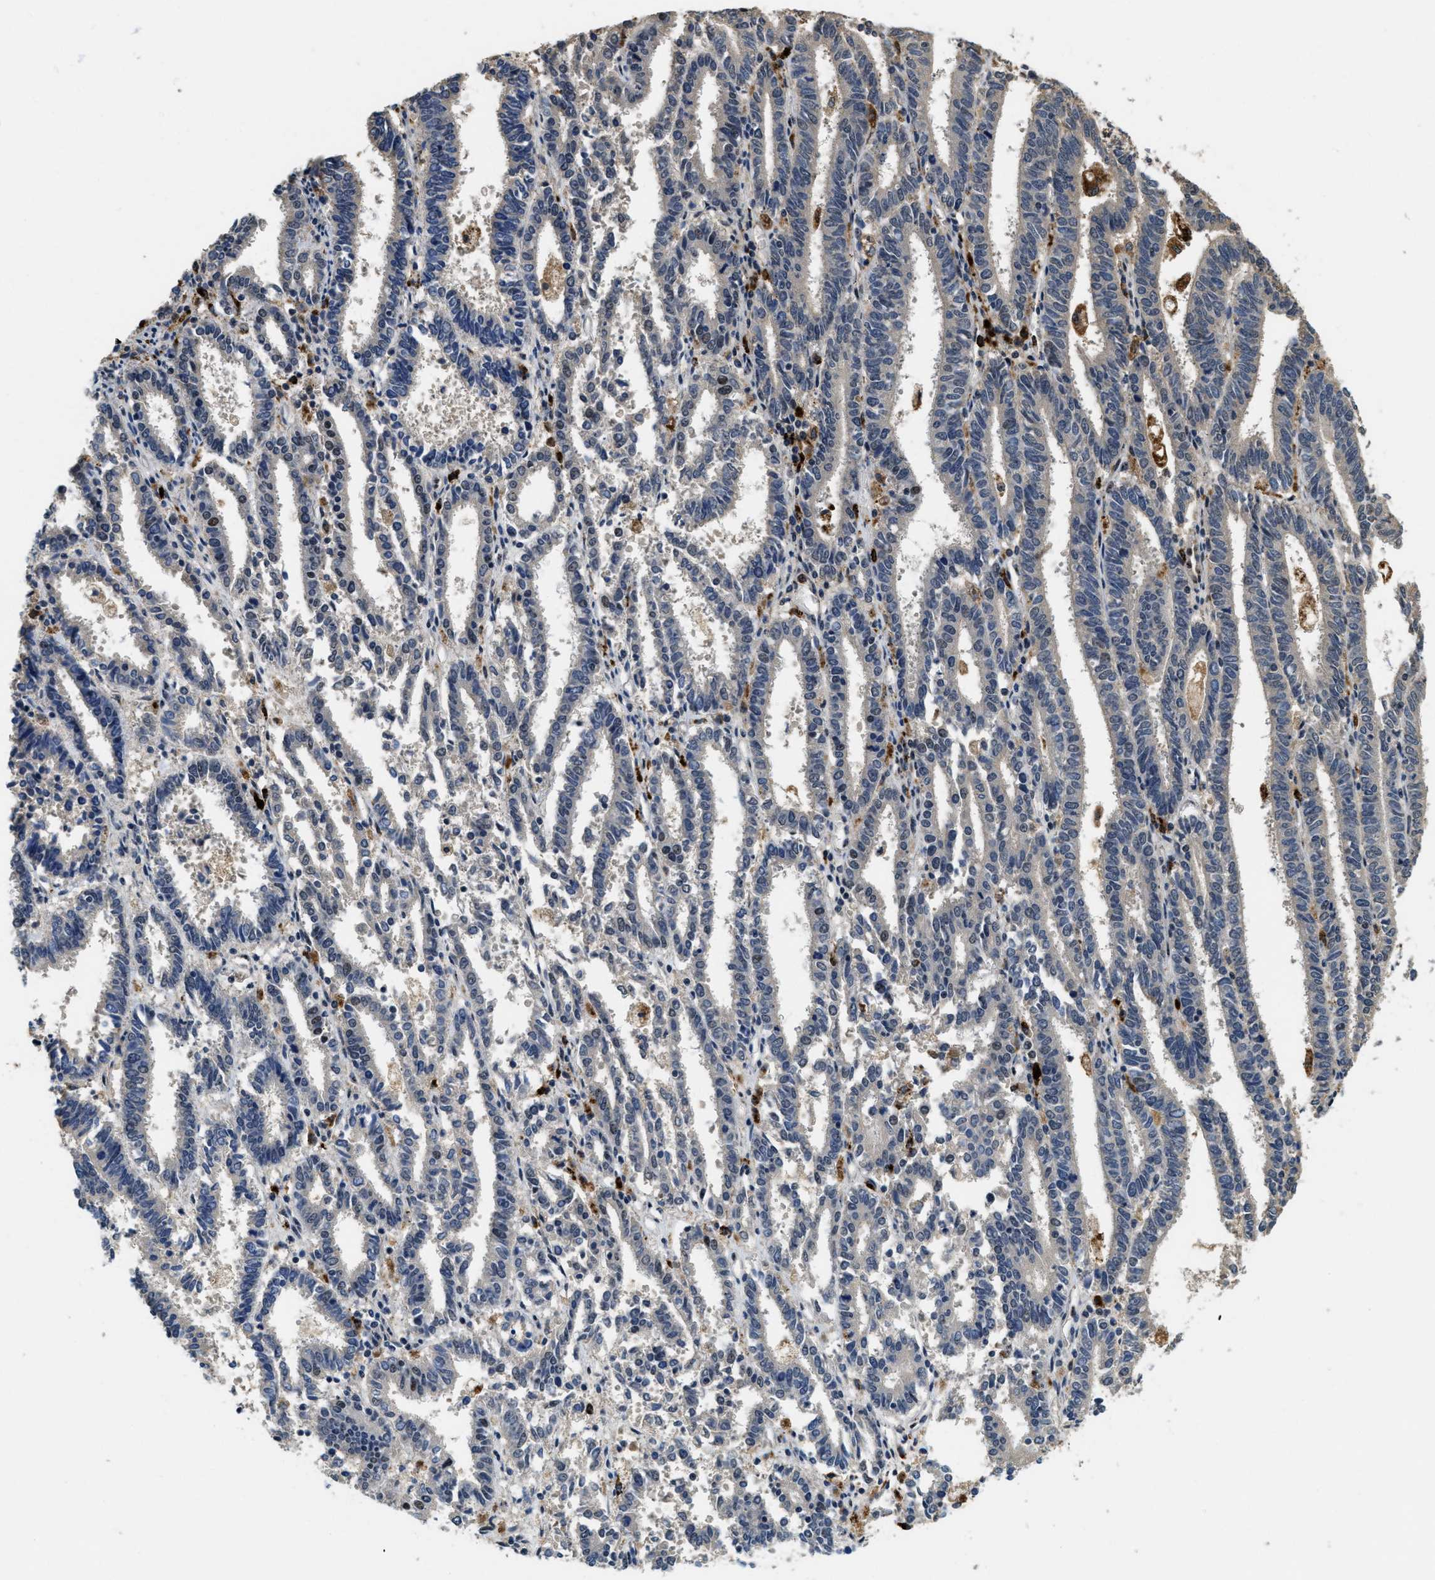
{"staining": {"intensity": "weak", "quantity": "<25%", "location": "cytoplasmic/membranous"}, "tissue": "endometrial cancer", "cell_type": "Tumor cells", "image_type": "cancer", "snomed": [{"axis": "morphology", "description": "Adenocarcinoma, NOS"}, {"axis": "topography", "description": "Uterus"}], "caption": "The image reveals no significant staining in tumor cells of endometrial cancer (adenocarcinoma).", "gene": "BMPR2", "patient": {"sex": "female", "age": 83}}